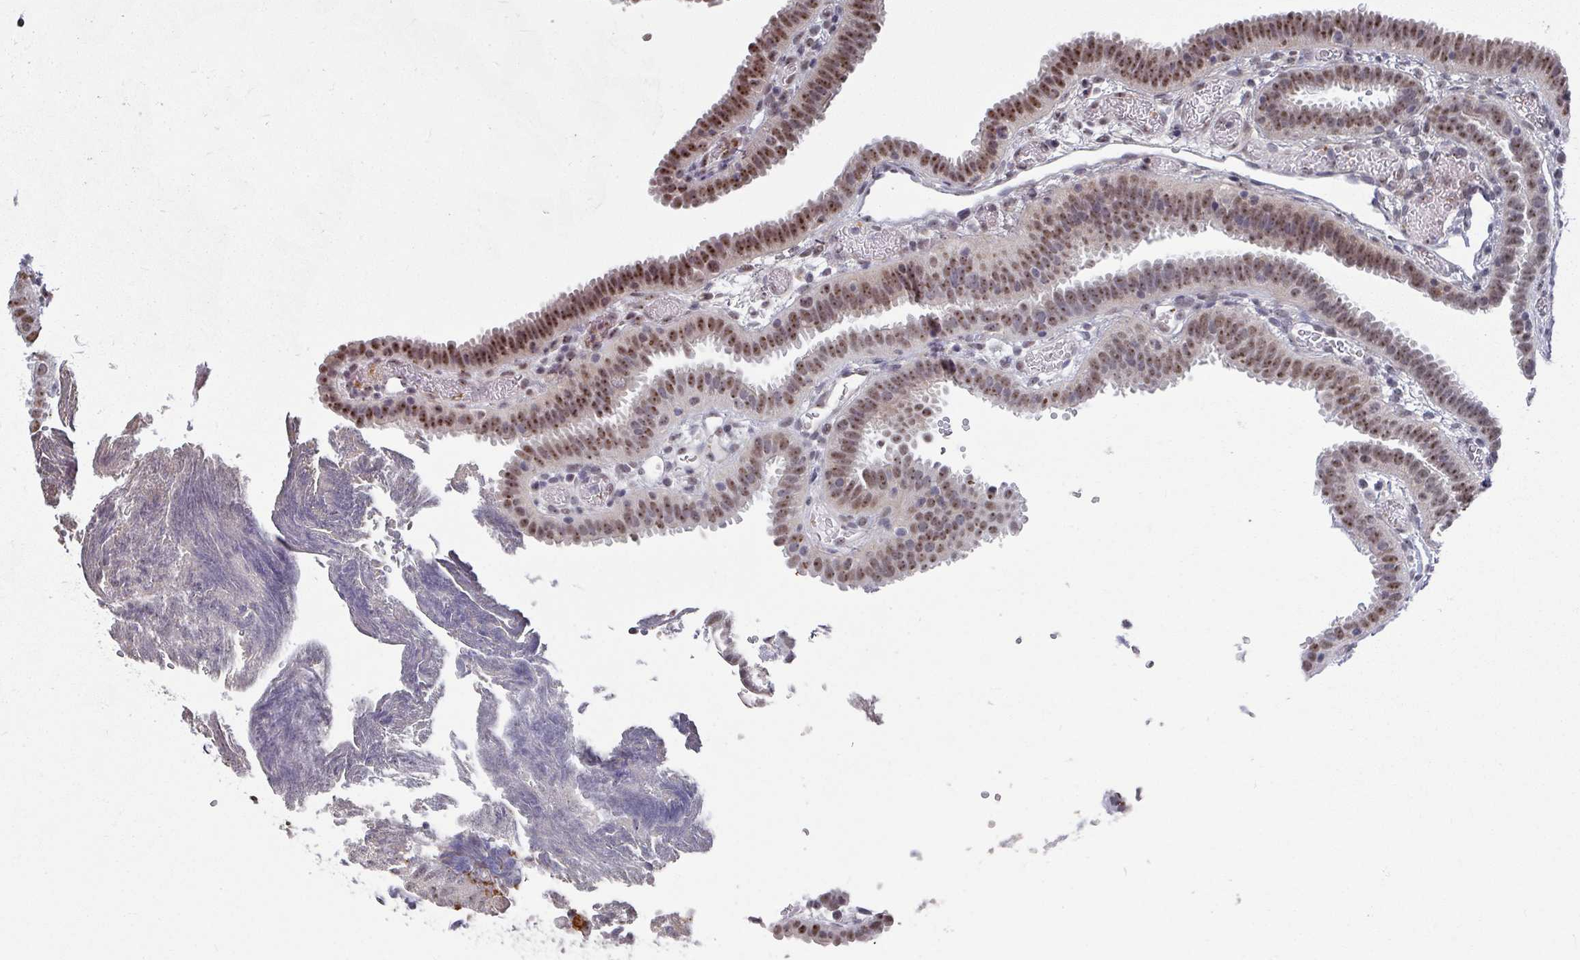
{"staining": {"intensity": "moderate", "quantity": ">75%", "location": "nuclear"}, "tissue": "fallopian tube", "cell_type": "Glandular cells", "image_type": "normal", "snomed": [{"axis": "morphology", "description": "Normal tissue, NOS"}, {"axis": "topography", "description": "Fallopian tube"}], "caption": "Fallopian tube stained with DAB (3,3'-diaminobenzidine) IHC displays medium levels of moderate nuclear expression in about >75% of glandular cells. Immunohistochemistry stains the protein of interest in brown and the nuclei are stained blue.", "gene": "ZNF654", "patient": {"sex": "female", "age": 37}}